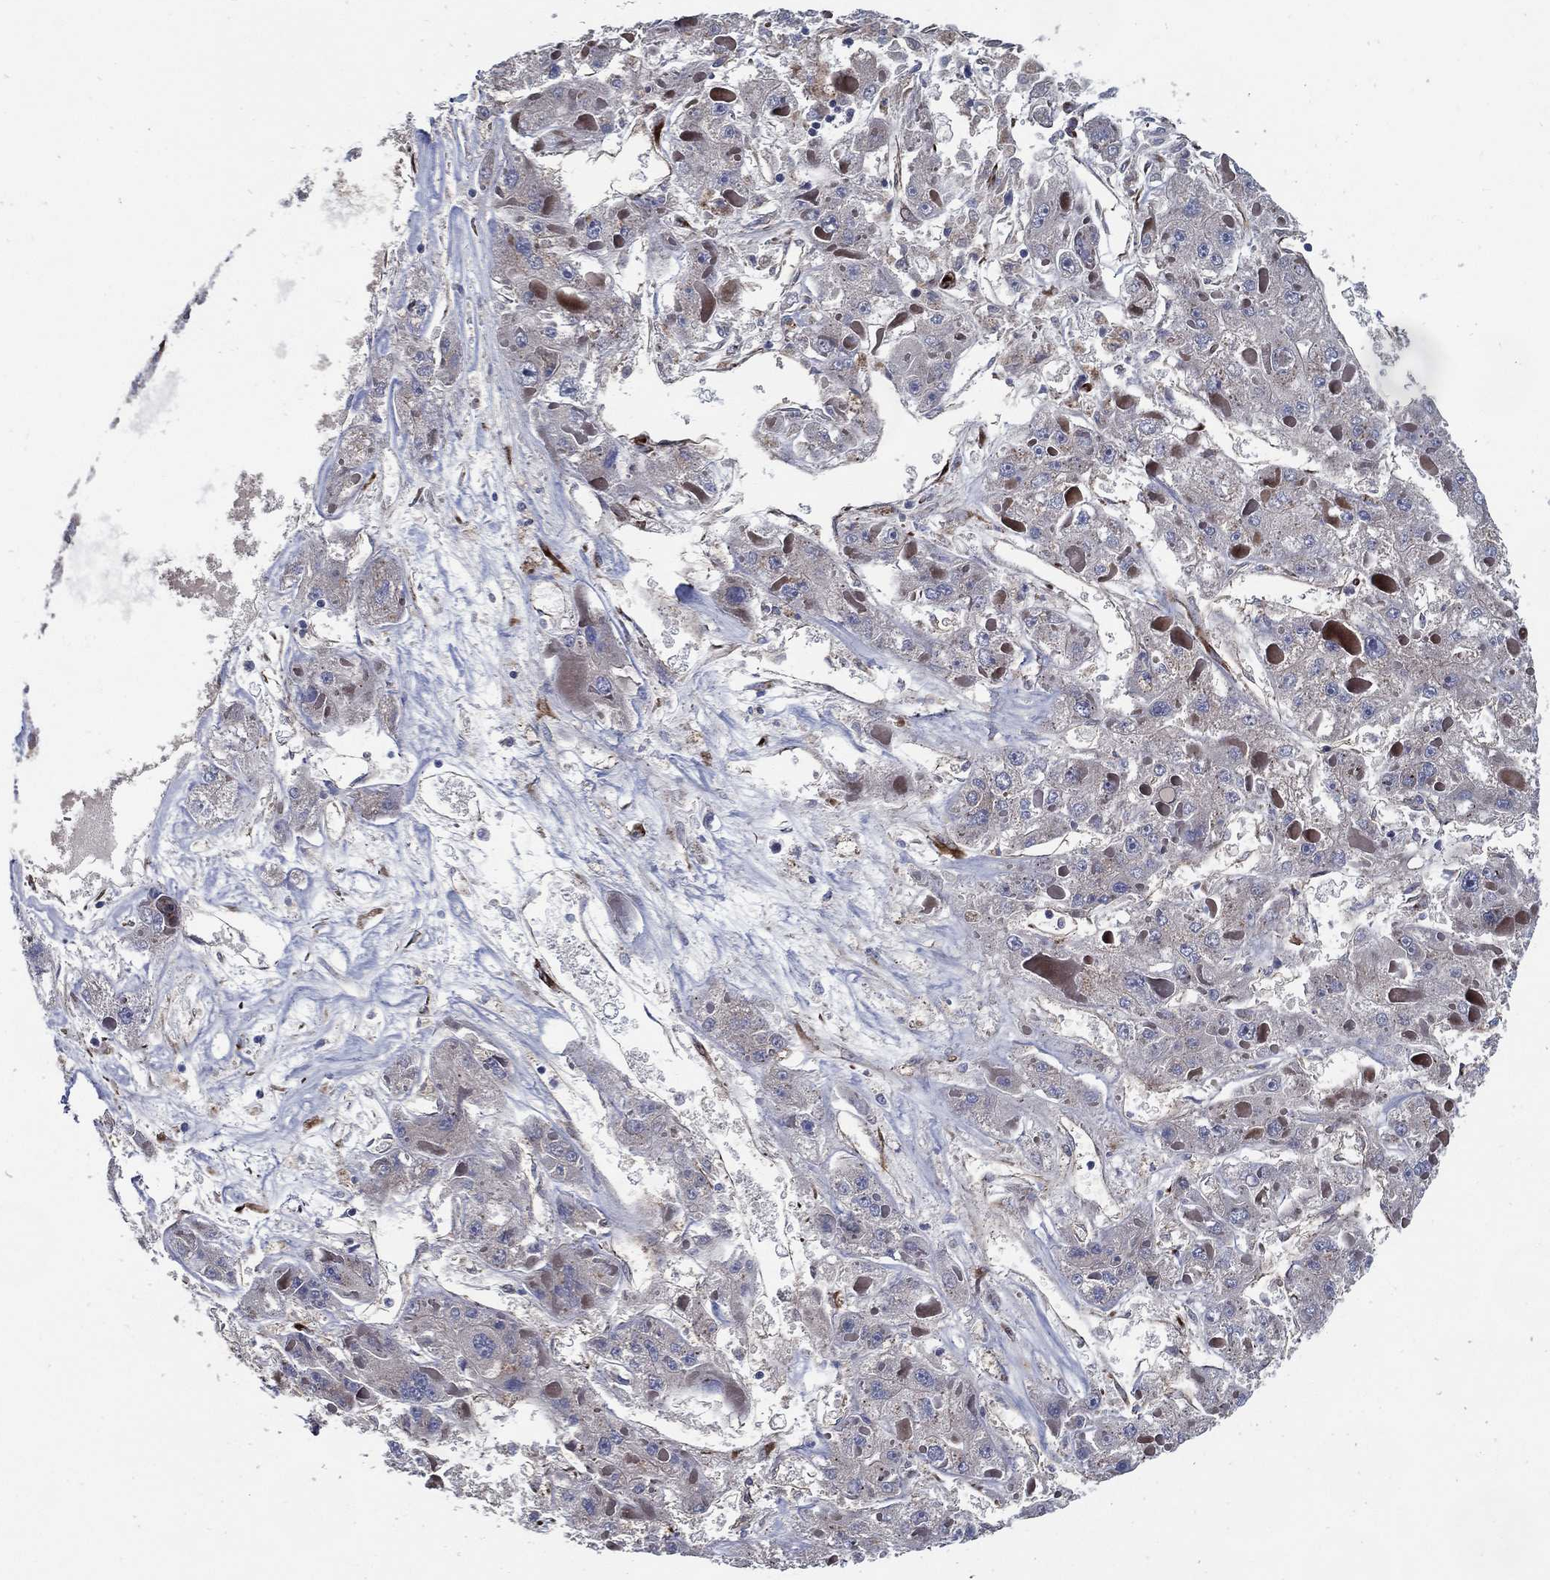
{"staining": {"intensity": "negative", "quantity": "none", "location": "none"}, "tissue": "liver cancer", "cell_type": "Tumor cells", "image_type": "cancer", "snomed": [{"axis": "morphology", "description": "Carcinoma, Hepatocellular, NOS"}, {"axis": "topography", "description": "Liver"}], "caption": "Hepatocellular carcinoma (liver) was stained to show a protein in brown. There is no significant positivity in tumor cells.", "gene": "ARHGAP11A", "patient": {"sex": "female", "age": 73}}